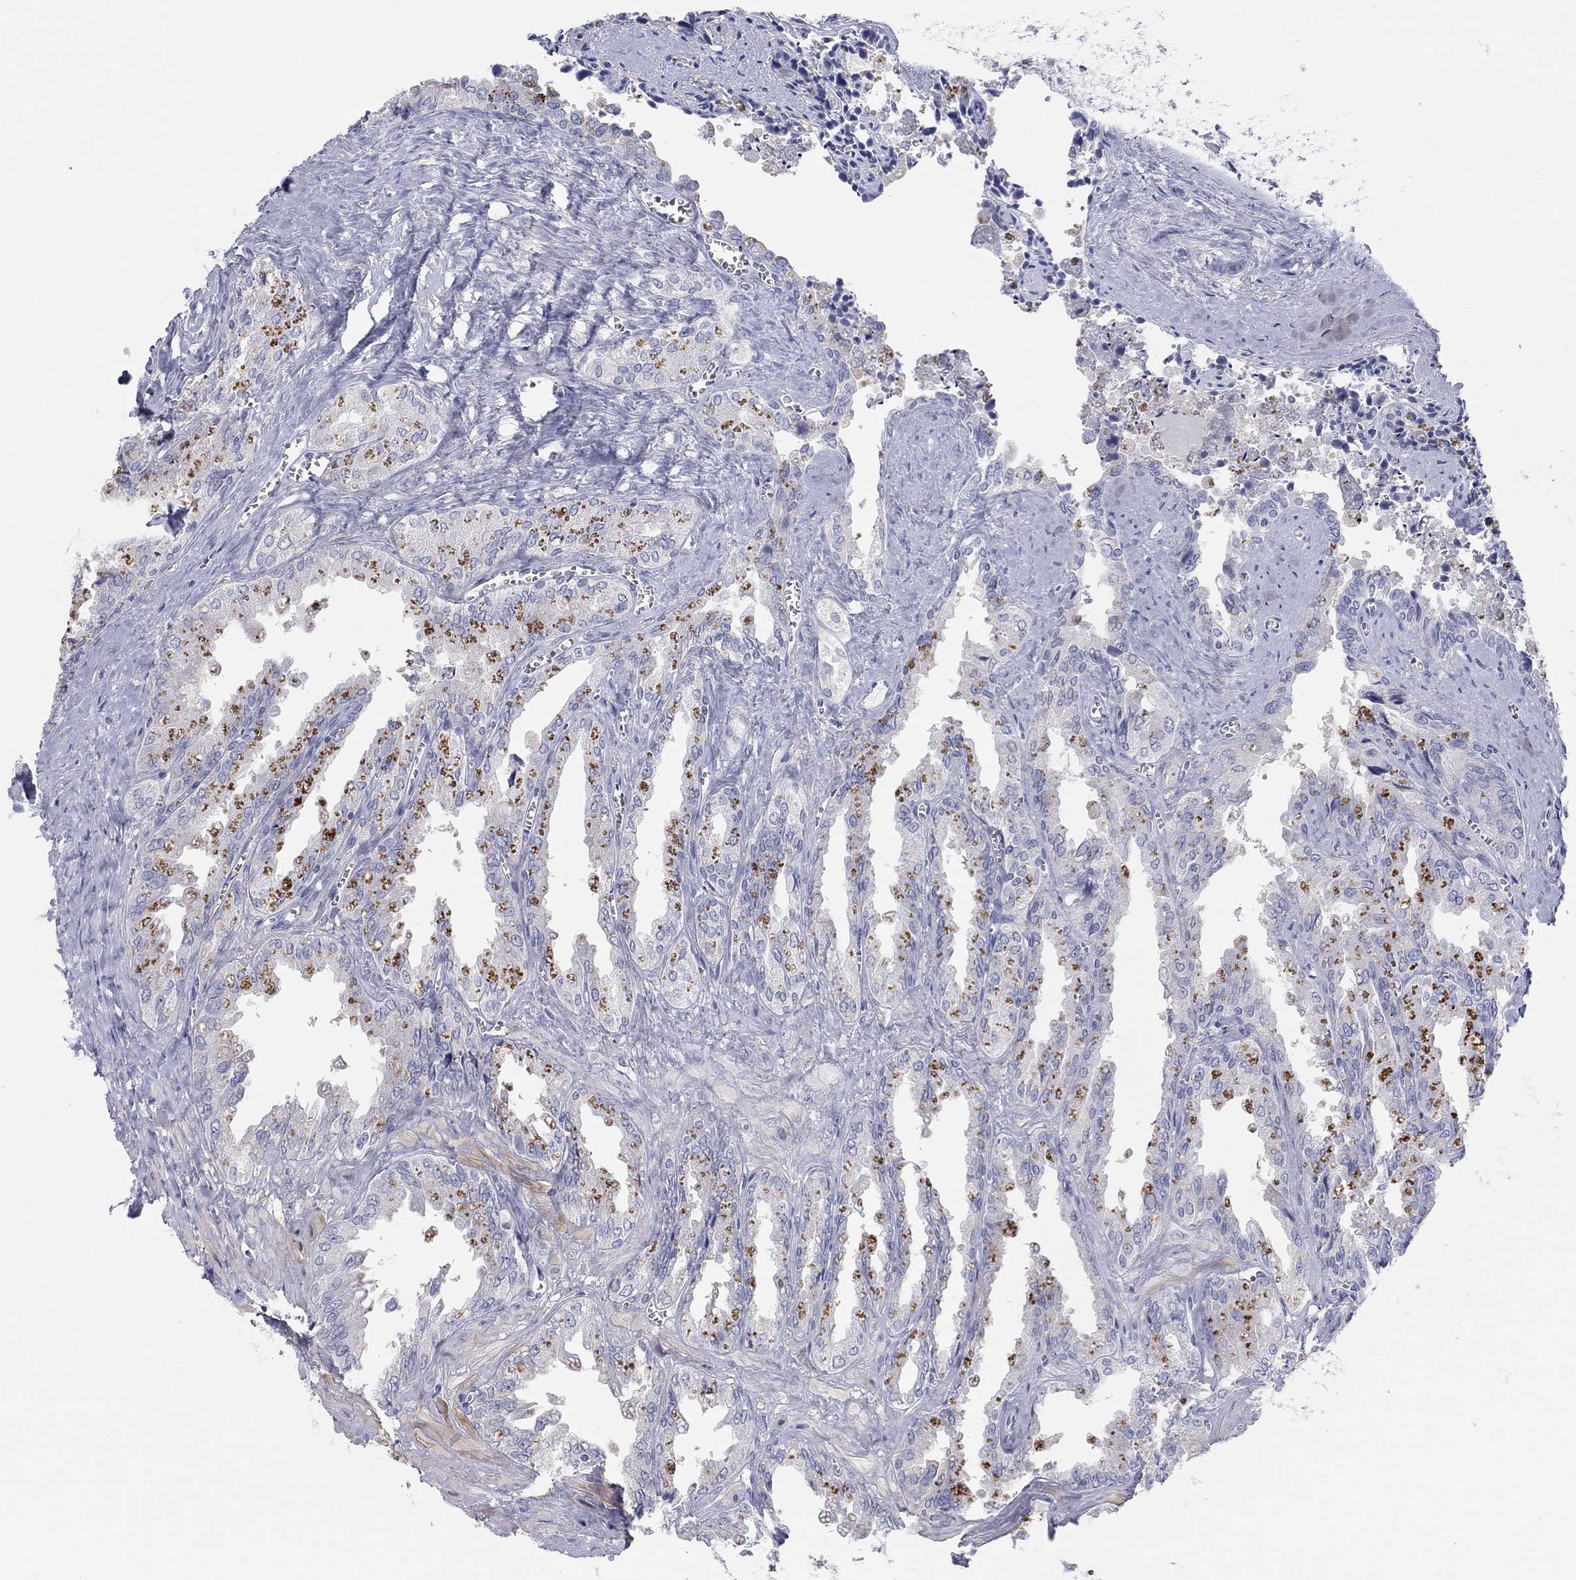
{"staining": {"intensity": "negative", "quantity": "none", "location": "none"}, "tissue": "seminal vesicle", "cell_type": "Glandular cells", "image_type": "normal", "snomed": [{"axis": "morphology", "description": "Normal tissue, NOS"}, {"axis": "topography", "description": "Seminal veicle"}], "caption": "Immunohistochemistry (IHC) histopathology image of normal human seminal vesicle stained for a protein (brown), which reveals no staining in glandular cells. (Immunohistochemistry, brightfield microscopy, high magnification).", "gene": "CPNE6", "patient": {"sex": "male", "age": 67}}